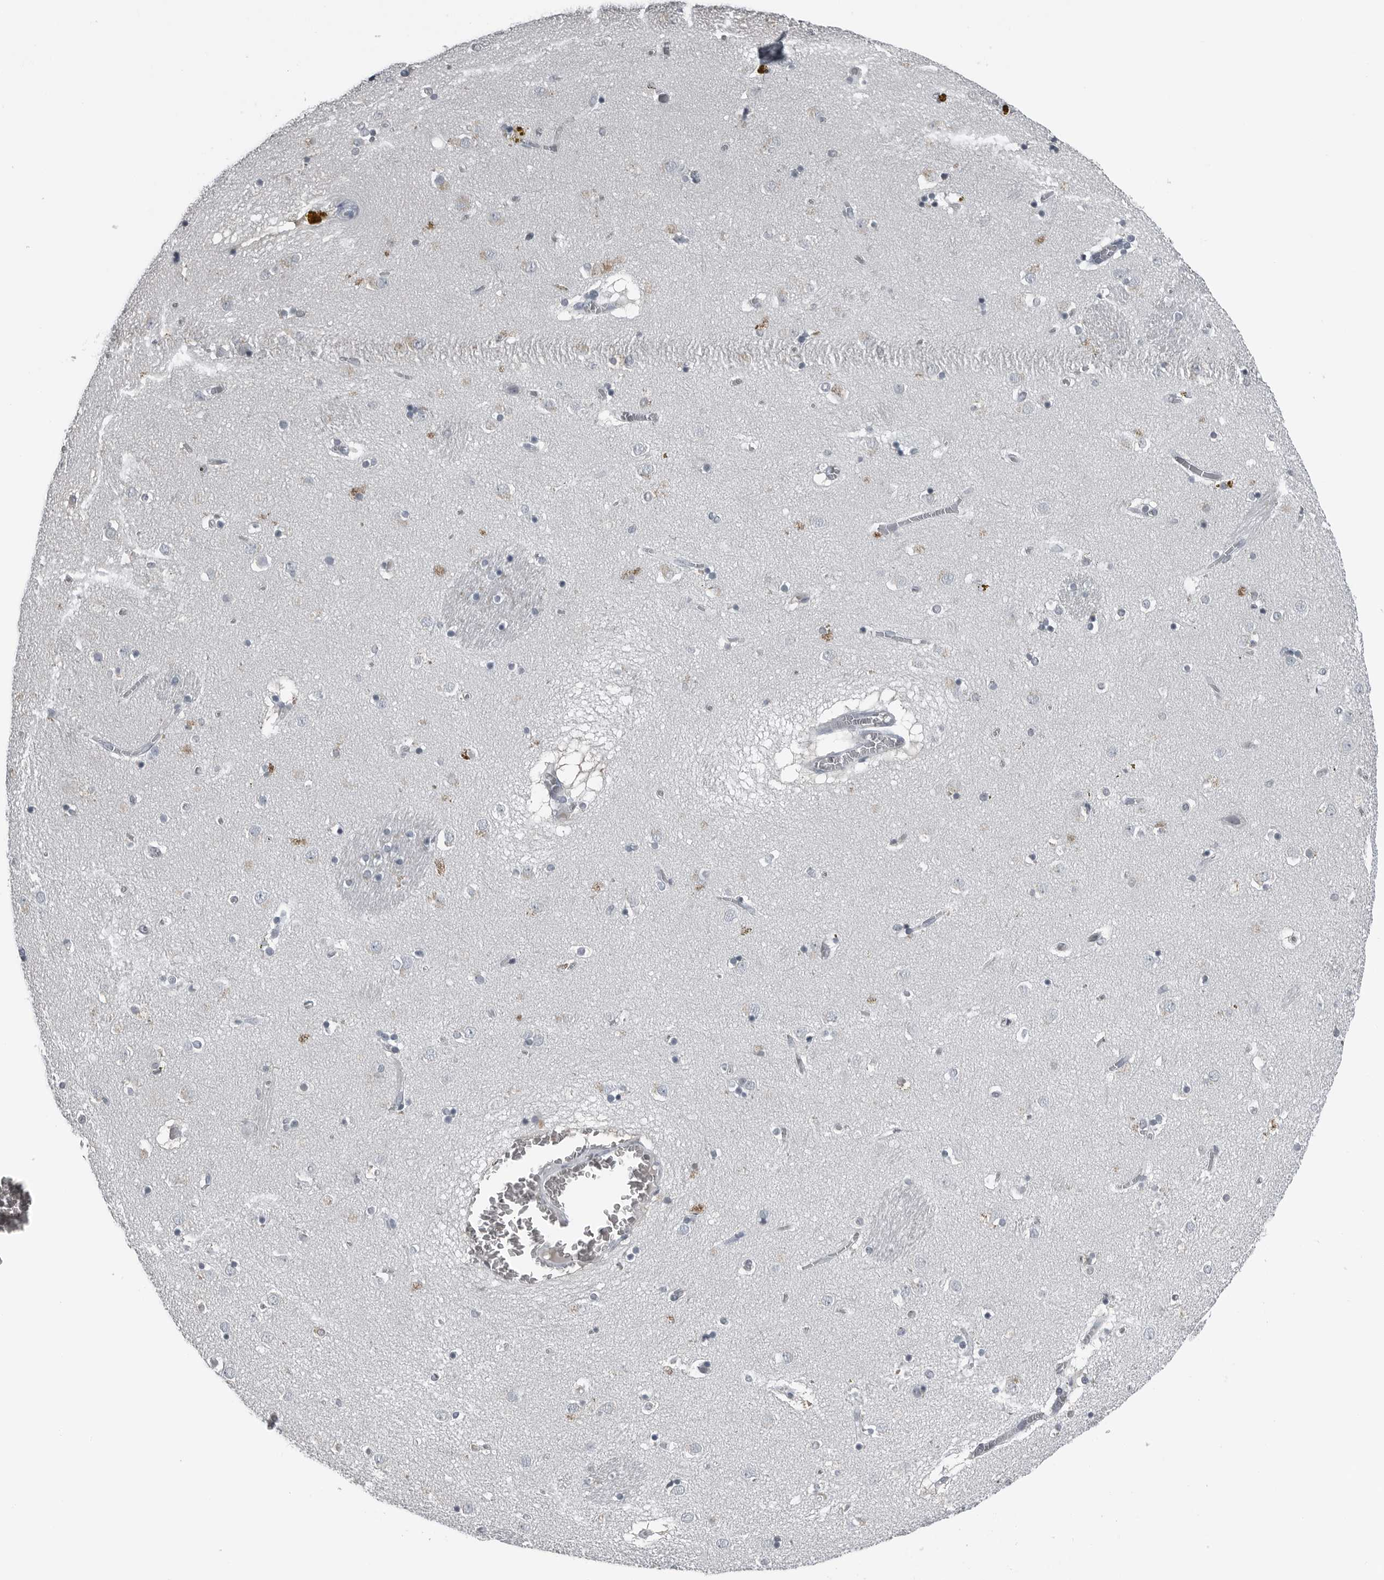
{"staining": {"intensity": "weak", "quantity": "<25%", "location": "cytoplasmic/membranous"}, "tissue": "caudate", "cell_type": "Glial cells", "image_type": "normal", "snomed": [{"axis": "morphology", "description": "Normal tissue, NOS"}, {"axis": "topography", "description": "Lateral ventricle wall"}], "caption": "Glial cells are negative for protein expression in unremarkable human caudate. The staining is performed using DAB brown chromogen with nuclei counter-stained in using hematoxylin.", "gene": "SPINK1", "patient": {"sex": "male", "age": 70}}